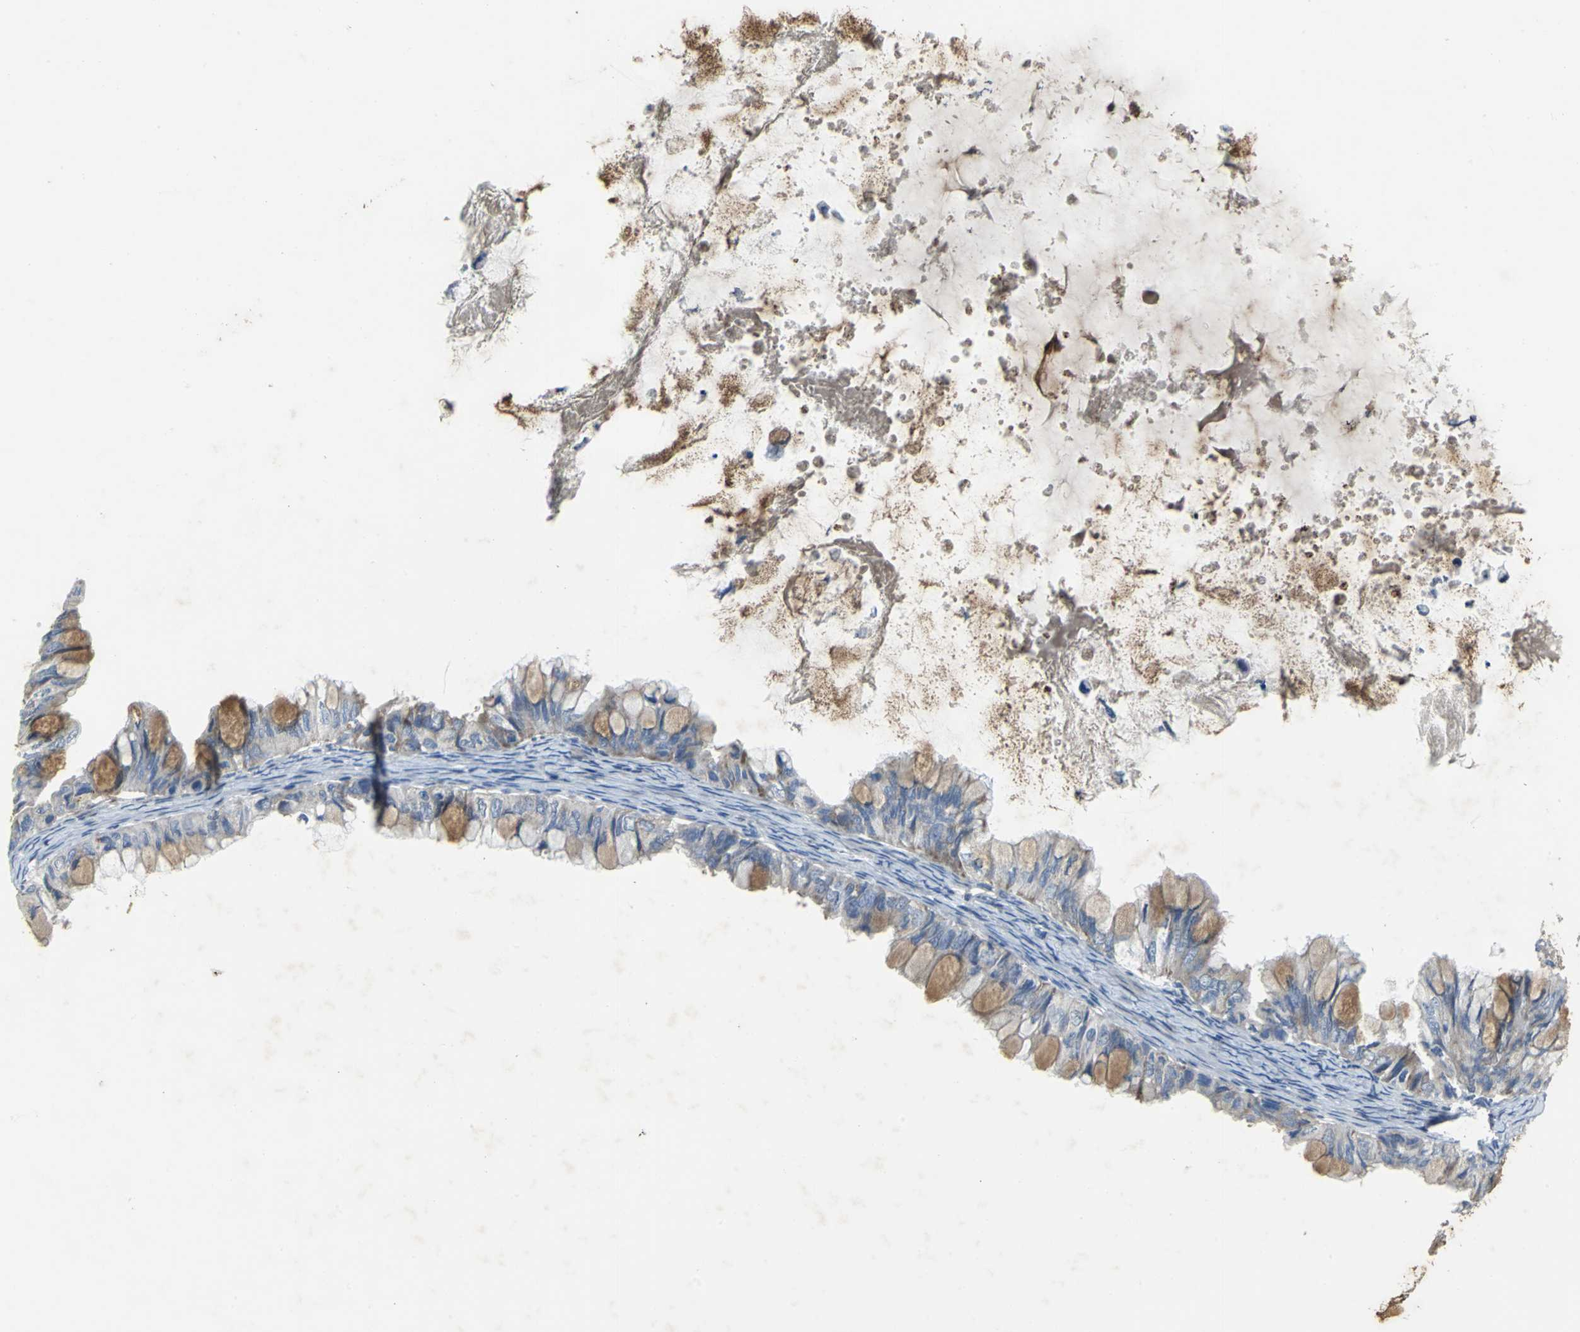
{"staining": {"intensity": "weak", "quantity": "25%-75%", "location": "cytoplasmic/membranous"}, "tissue": "ovarian cancer", "cell_type": "Tumor cells", "image_type": "cancer", "snomed": [{"axis": "morphology", "description": "Cystadenocarcinoma, mucinous, NOS"}, {"axis": "topography", "description": "Ovary"}], "caption": "The image displays a brown stain indicating the presence of a protein in the cytoplasmic/membranous of tumor cells in ovarian mucinous cystadenocarcinoma.", "gene": "EIF5A", "patient": {"sex": "female", "age": 80}}